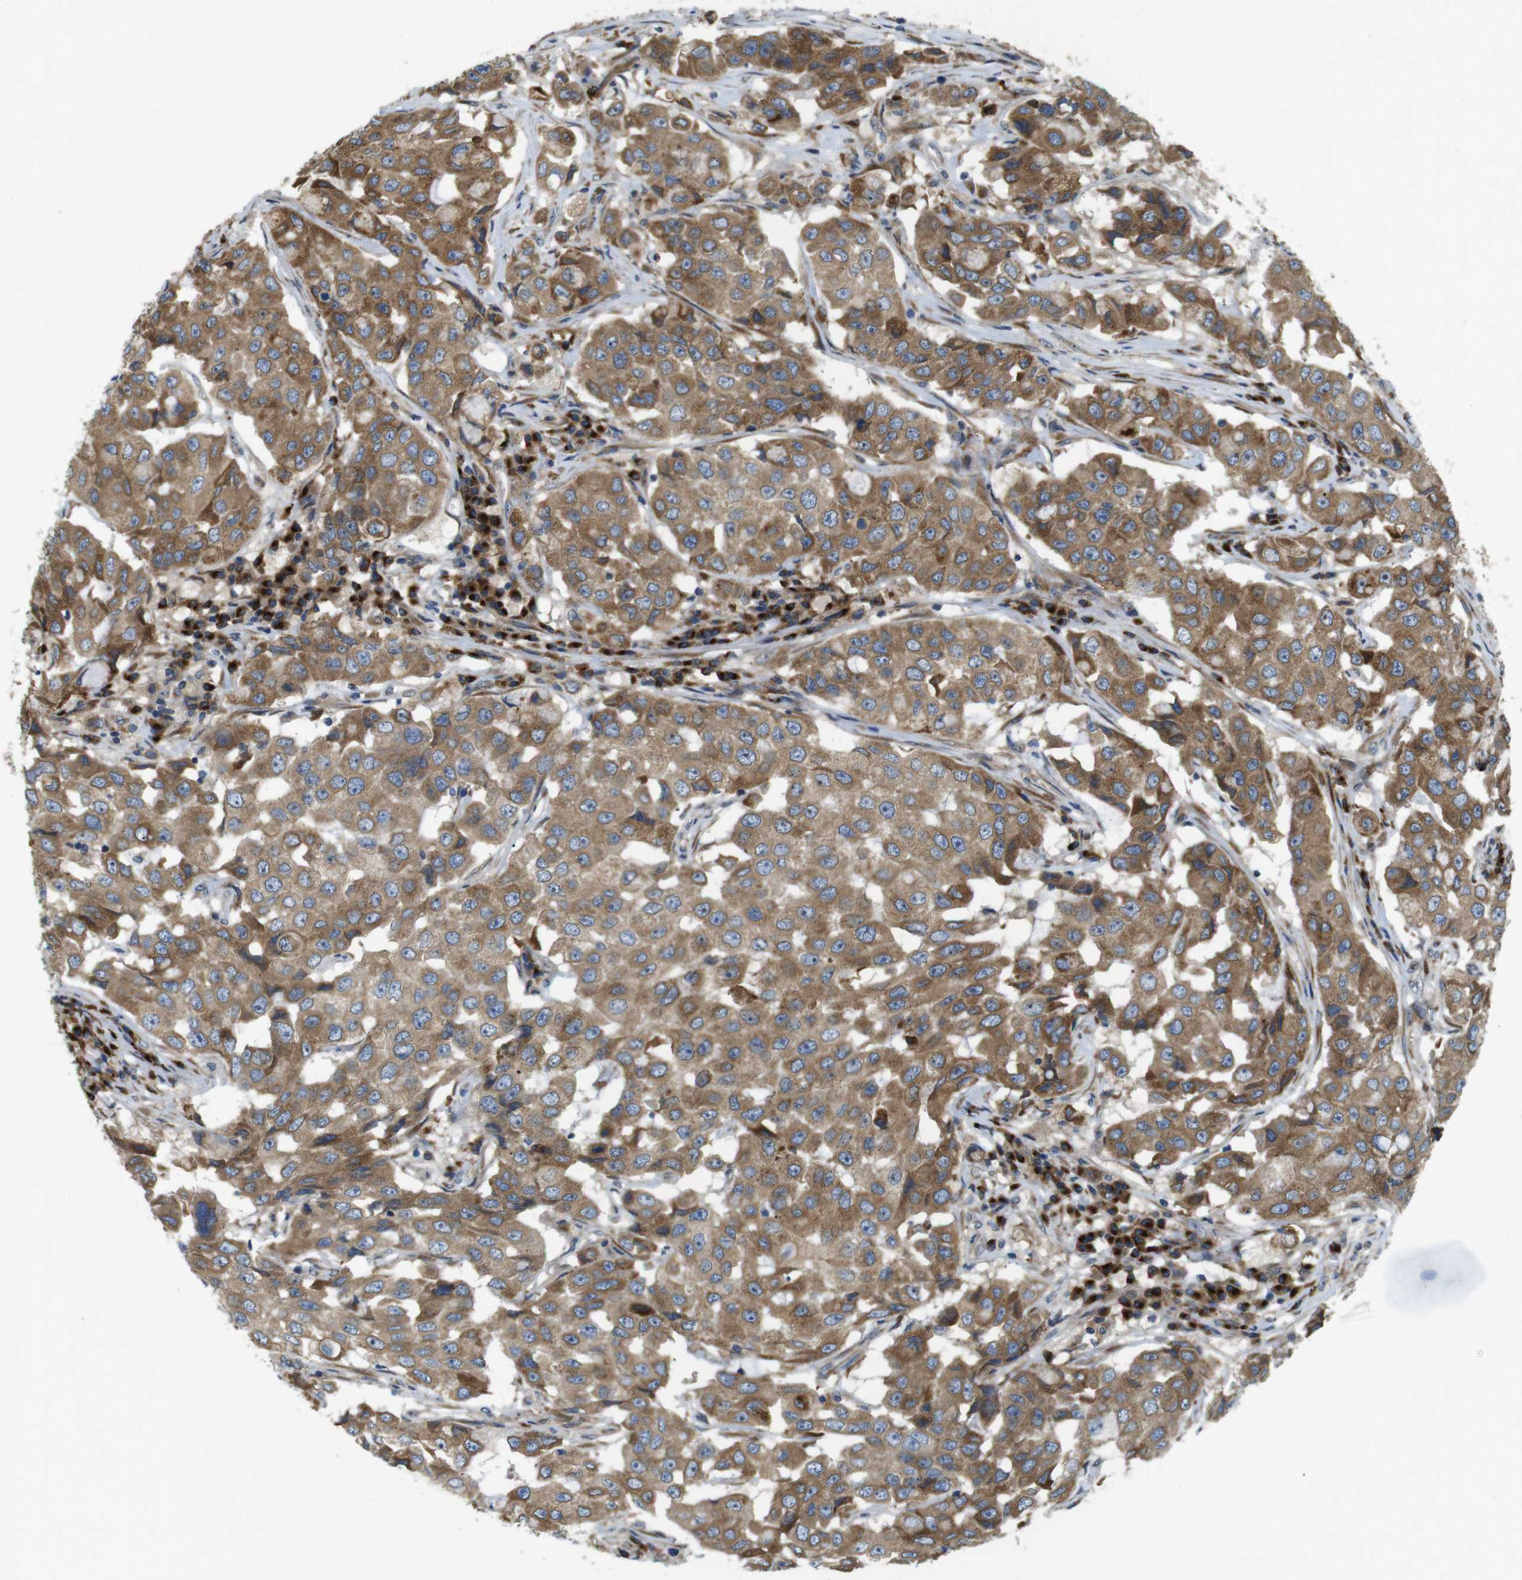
{"staining": {"intensity": "moderate", "quantity": ">75%", "location": "cytoplasmic/membranous"}, "tissue": "breast cancer", "cell_type": "Tumor cells", "image_type": "cancer", "snomed": [{"axis": "morphology", "description": "Duct carcinoma"}, {"axis": "topography", "description": "Breast"}], "caption": "Immunohistochemical staining of human intraductal carcinoma (breast) reveals medium levels of moderate cytoplasmic/membranous protein expression in about >75% of tumor cells.", "gene": "TMEM143", "patient": {"sex": "female", "age": 27}}